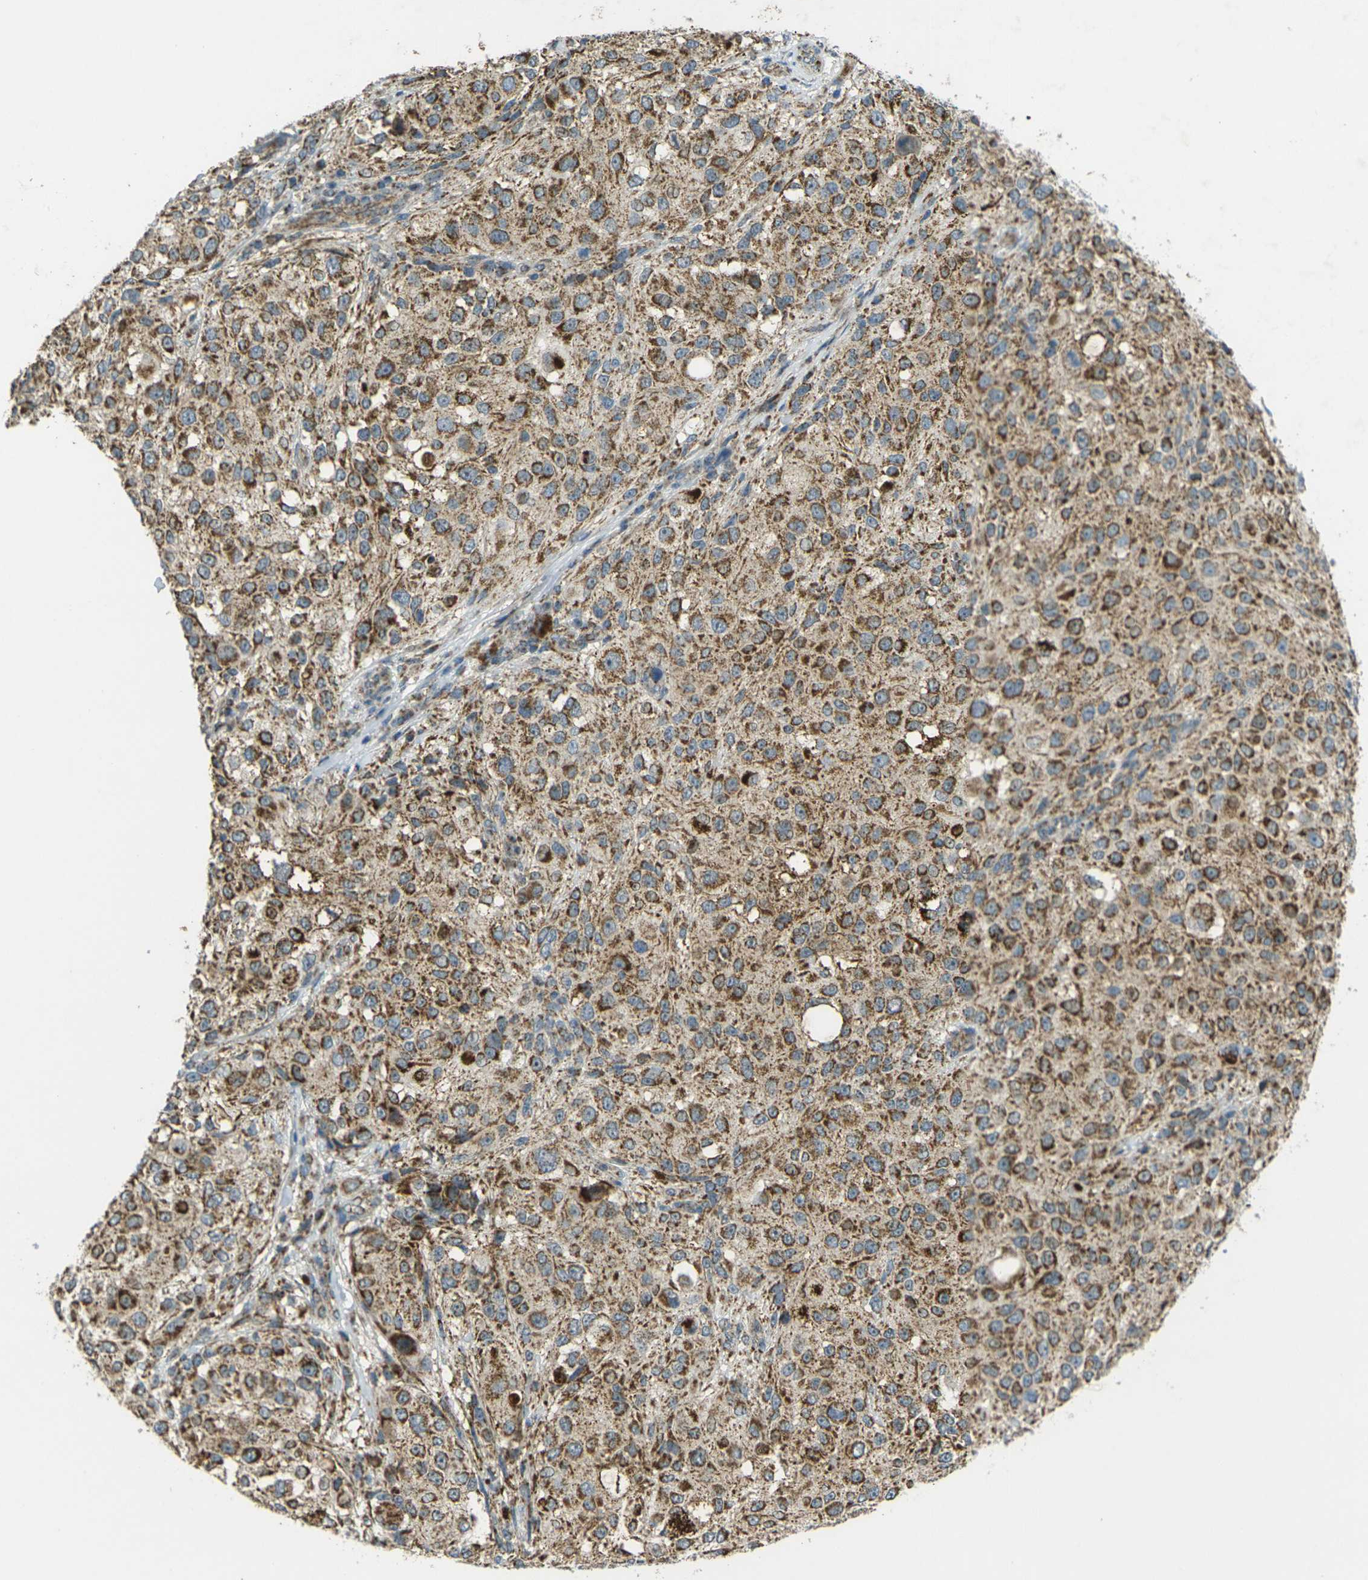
{"staining": {"intensity": "moderate", "quantity": ">75%", "location": "cytoplasmic/membranous"}, "tissue": "melanoma", "cell_type": "Tumor cells", "image_type": "cancer", "snomed": [{"axis": "morphology", "description": "Necrosis, NOS"}, {"axis": "morphology", "description": "Malignant melanoma, NOS"}, {"axis": "topography", "description": "Skin"}], "caption": "A medium amount of moderate cytoplasmic/membranous positivity is appreciated in approximately >75% of tumor cells in melanoma tissue.", "gene": "IGF1R", "patient": {"sex": "female", "age": 87}}